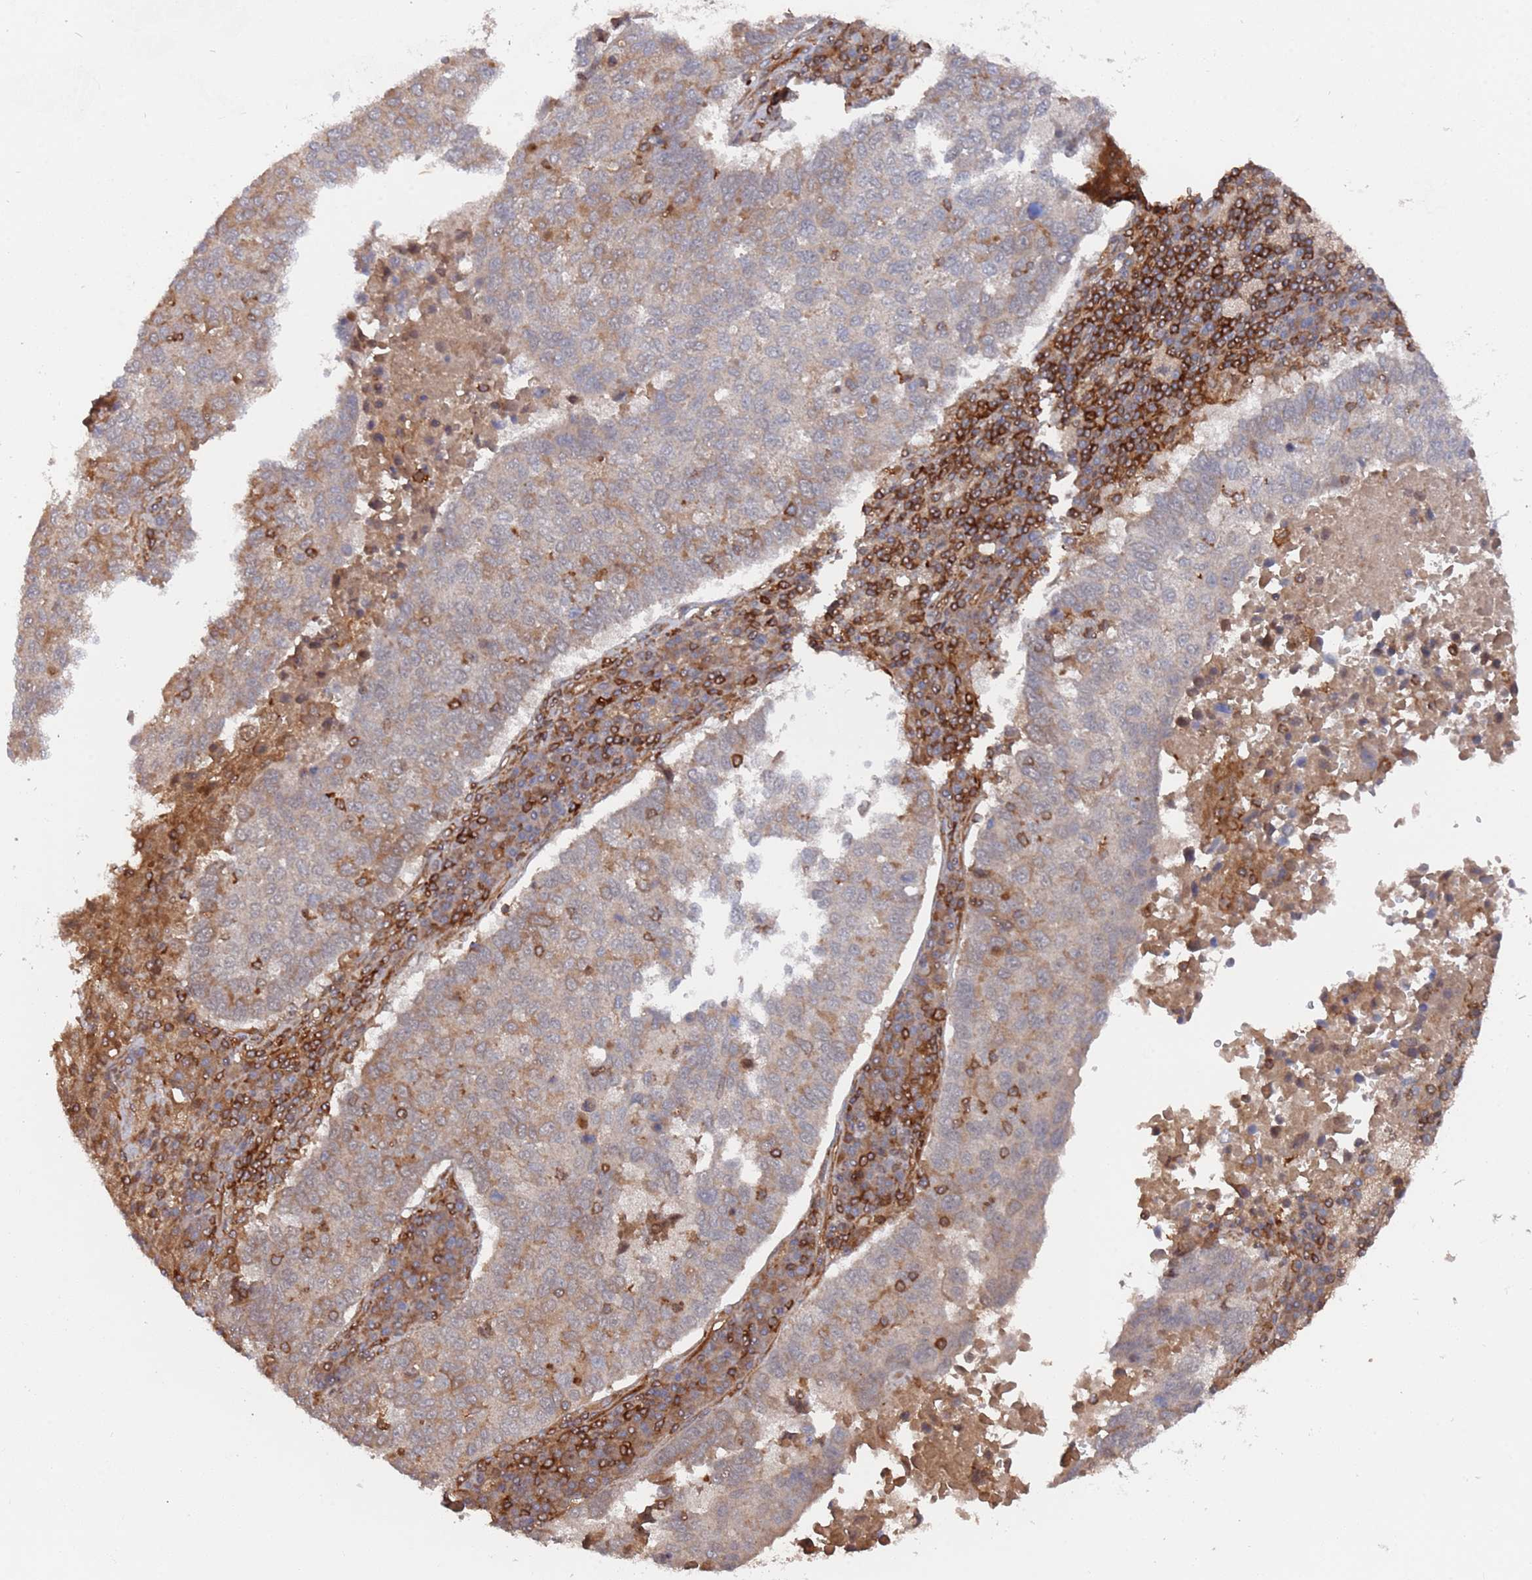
{"staining": {"intensity": "moderate", "quantity": "<25%", "location": "cytoplasmic/membranous"}, "tissue": "lung cancer", "cell_type": "Tumor cells", "image_type": "cancer", "snomed": [{"axis": "morphology", "description": "Squamous cell carcinoma, NOS"}, {"axis": "topography", "description": "Lung"}], "caption": "Immunohistochemistry (IHC) image of neoplastic tissue: human lung squamous cell carcinoma stained using immunohistochemistry exhibits low levels of moderate protein expression localized specifically in the cytoplasmic/membranous of tumor cells, appearing as a cytoplasmic/membranous brown color.", "gene": "DDX60", "patient": {"sex": "male", "age": 73}}